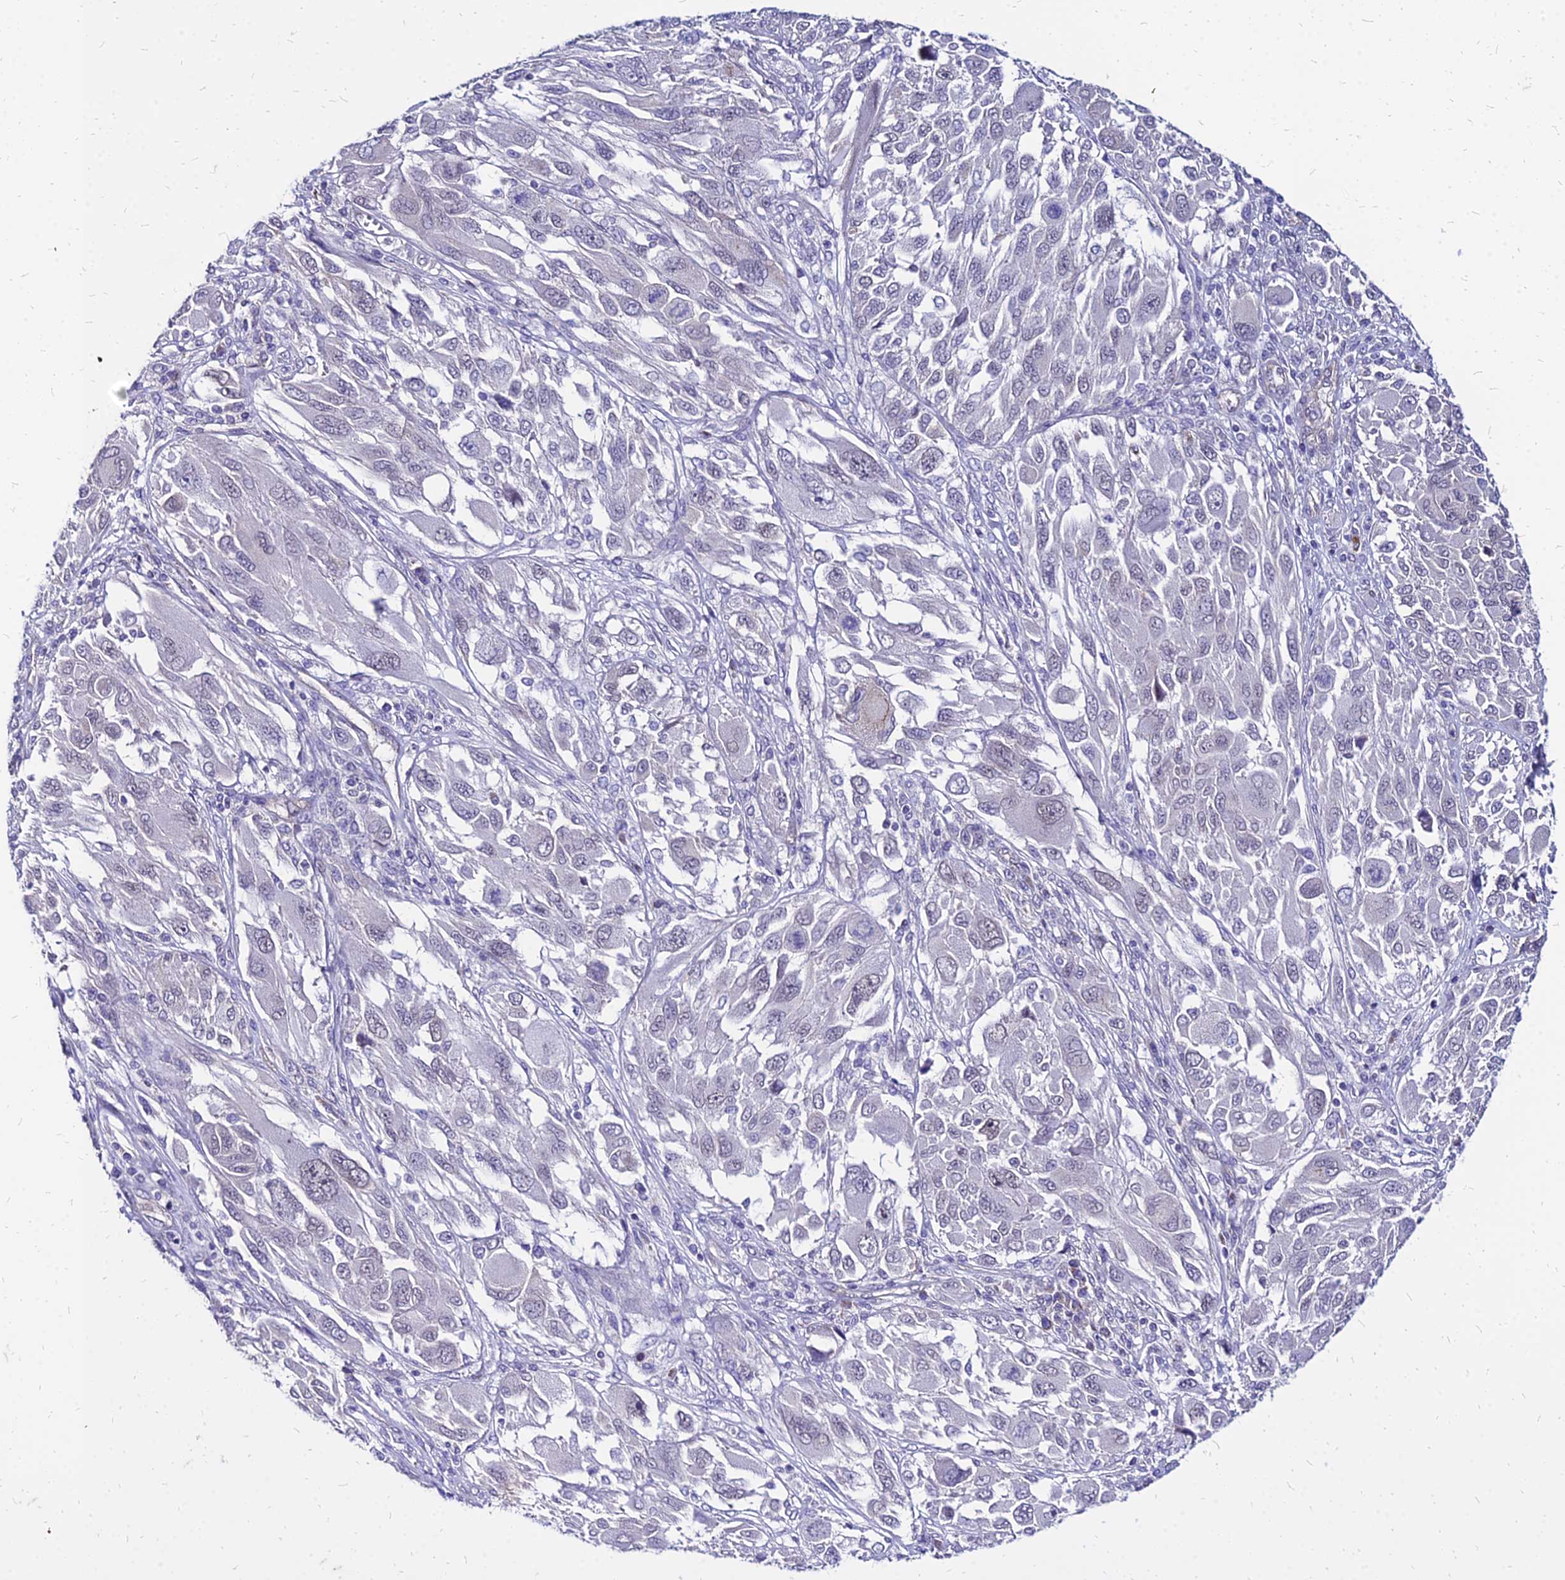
{"staining": {"intensity": "negative", "quantity": "none", "location": "none"}, "tissue": "melanoma", "cell_type": "Tumor cells", "image_type": "cancer", "snomed": [{"axis": "morphology", "description": "Malignant melanoma, NOS"}, {"axis": "topography", "description": "Skin"}], "caption": "Immunohistochemistry (IHC) histopathology image of neoplastic tissue: human melanoma stained with DAB (3,3'-diaminobenzidine) exhibits no significant protein expression in tumor cells. (DAB (3,3'-diaminobenzidine) immunohistochemistry (IHC) visualized using brightfield microscopy, high magnification).", "gene": "YEATS2", "patient": {"sex": "female", "age": 91}}